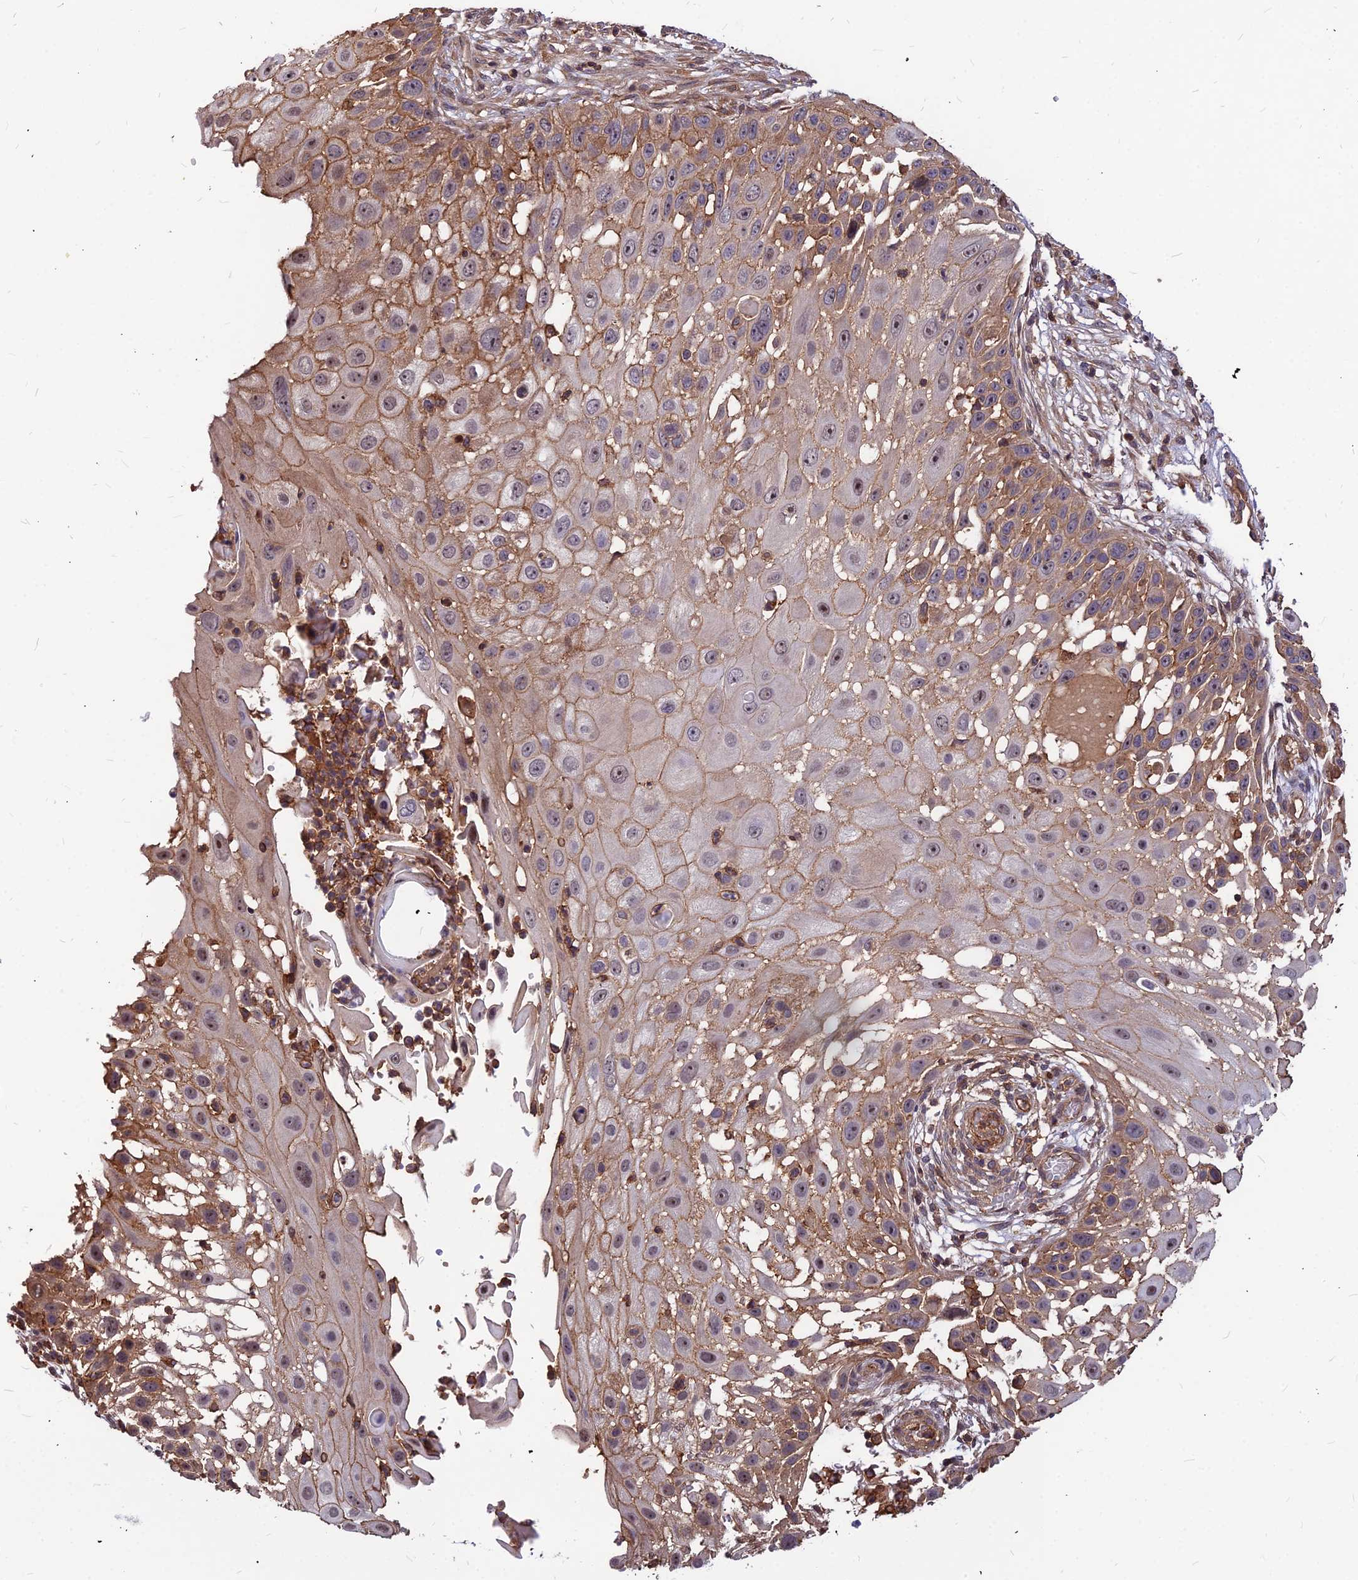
{"staining": {"intensity": "moderate", "quantity": "25%-75%", "location": "cytoplasmic/membranous"}, "tissue": "skin cancer", "cell_type": "Tumor cells", "image_type": "cancer", "snomed": [{"axis": "morphology", "description": "Squamous cell carcinoma, NOS"}, {"axis": "topography", "description": "Skin"}], "caption": "Skin squamous cell carcinoma was stained to show a protein in brown. There is medium levels of moderate cytoplasmic/membranous positivity in approximately 25%-75% of tumor cells.", "gene": "ZNF467", "patient": {"sex": "female", "age": 44}}